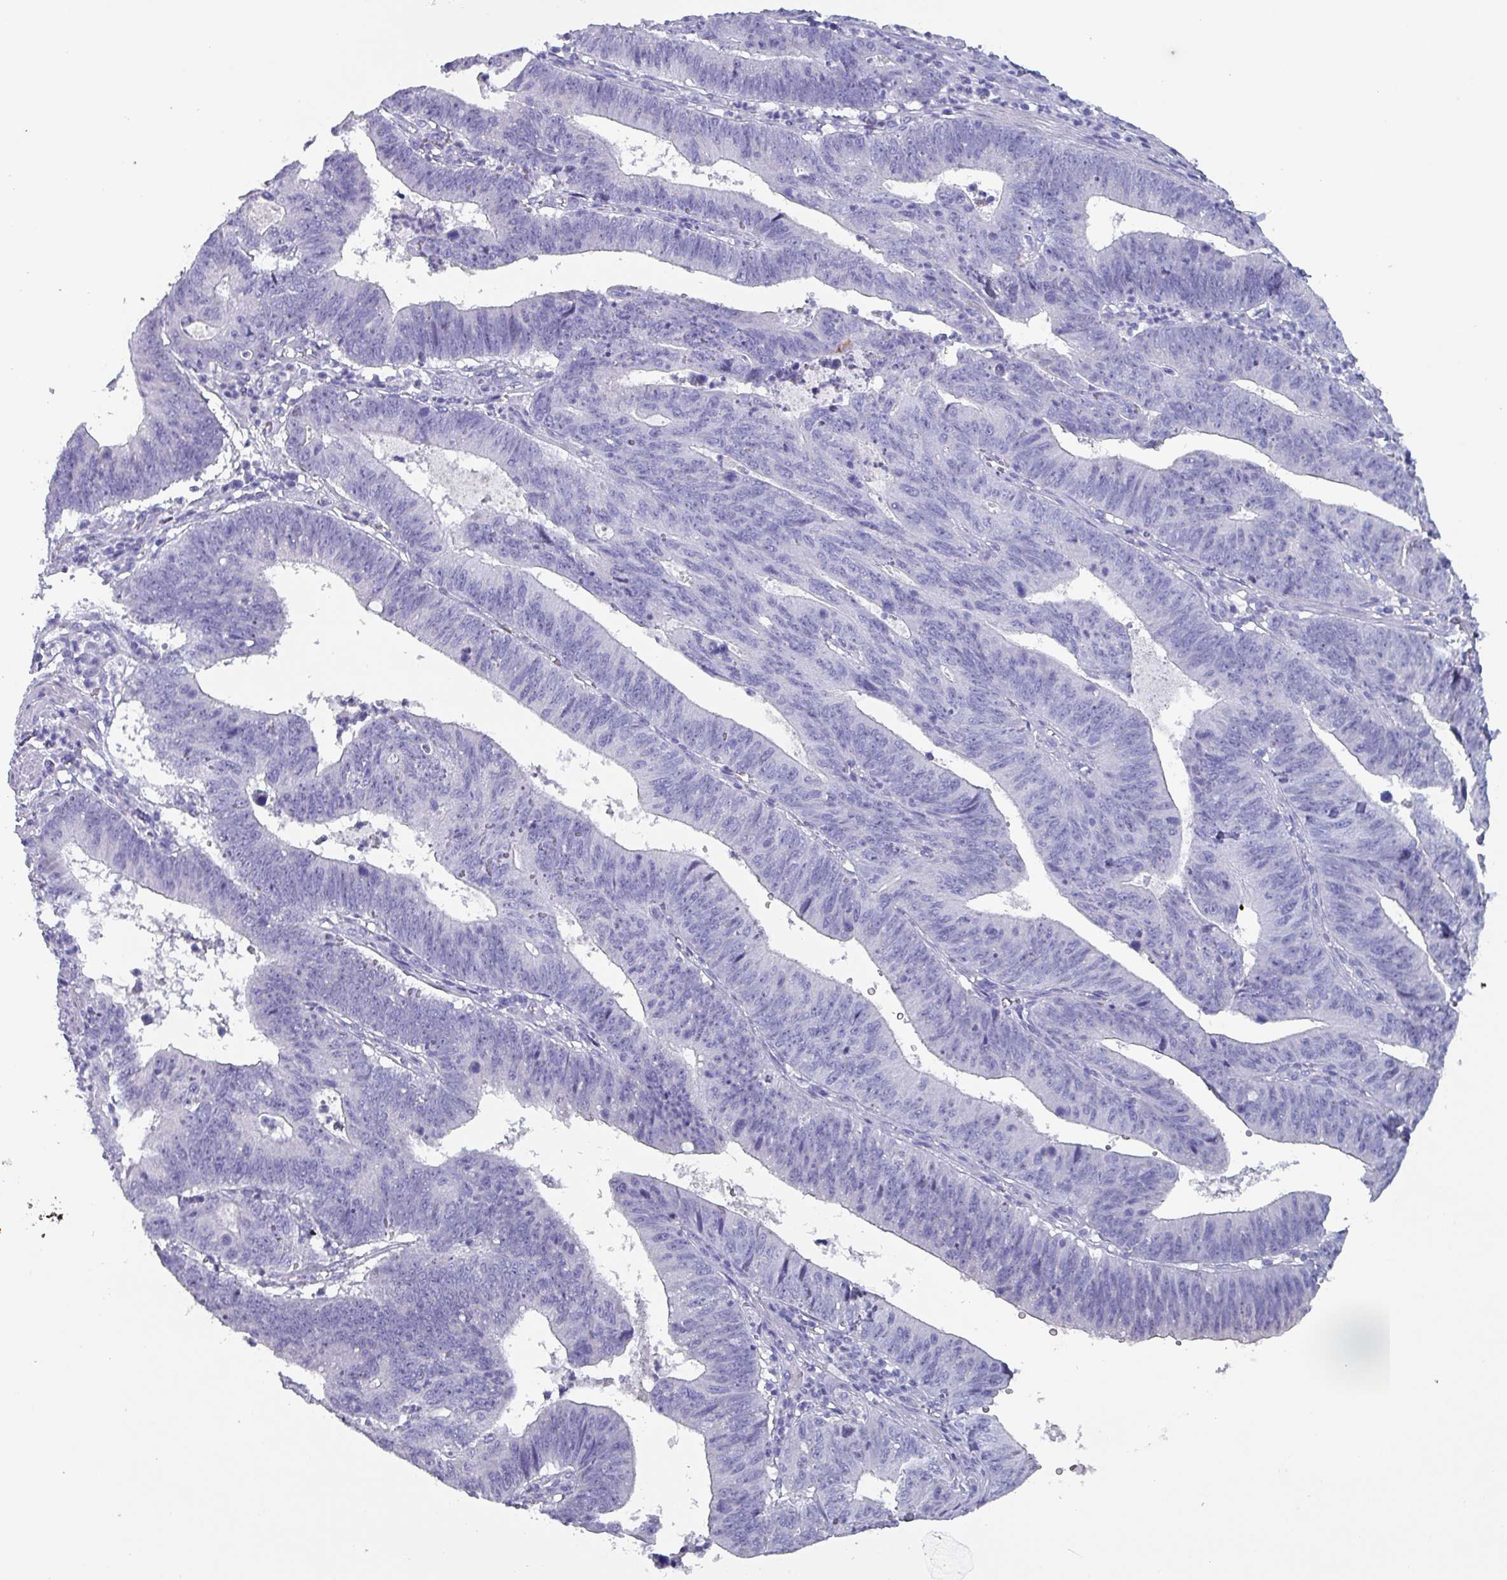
{"staining": {"intensity": "negative", "quantity": "none", "location": "none"}, "tissue": "stomach cancer", "cell_type": "Tumor cells", "image_type": "cancer", "snomed": [{"axis": "morphology", "description": "Adenocarcinoma, NOS"}, {"axis": "topography", "description": "Stomach"}], "caption": "A high-resolution histopathology image shows immunohistochemistry (IHC) staining of stomach adenocarcinoma, which displays no significant positivity in tumor cells.", "gene": "INS-IGF2", "patient": {"sex": "male", "age": 59}}